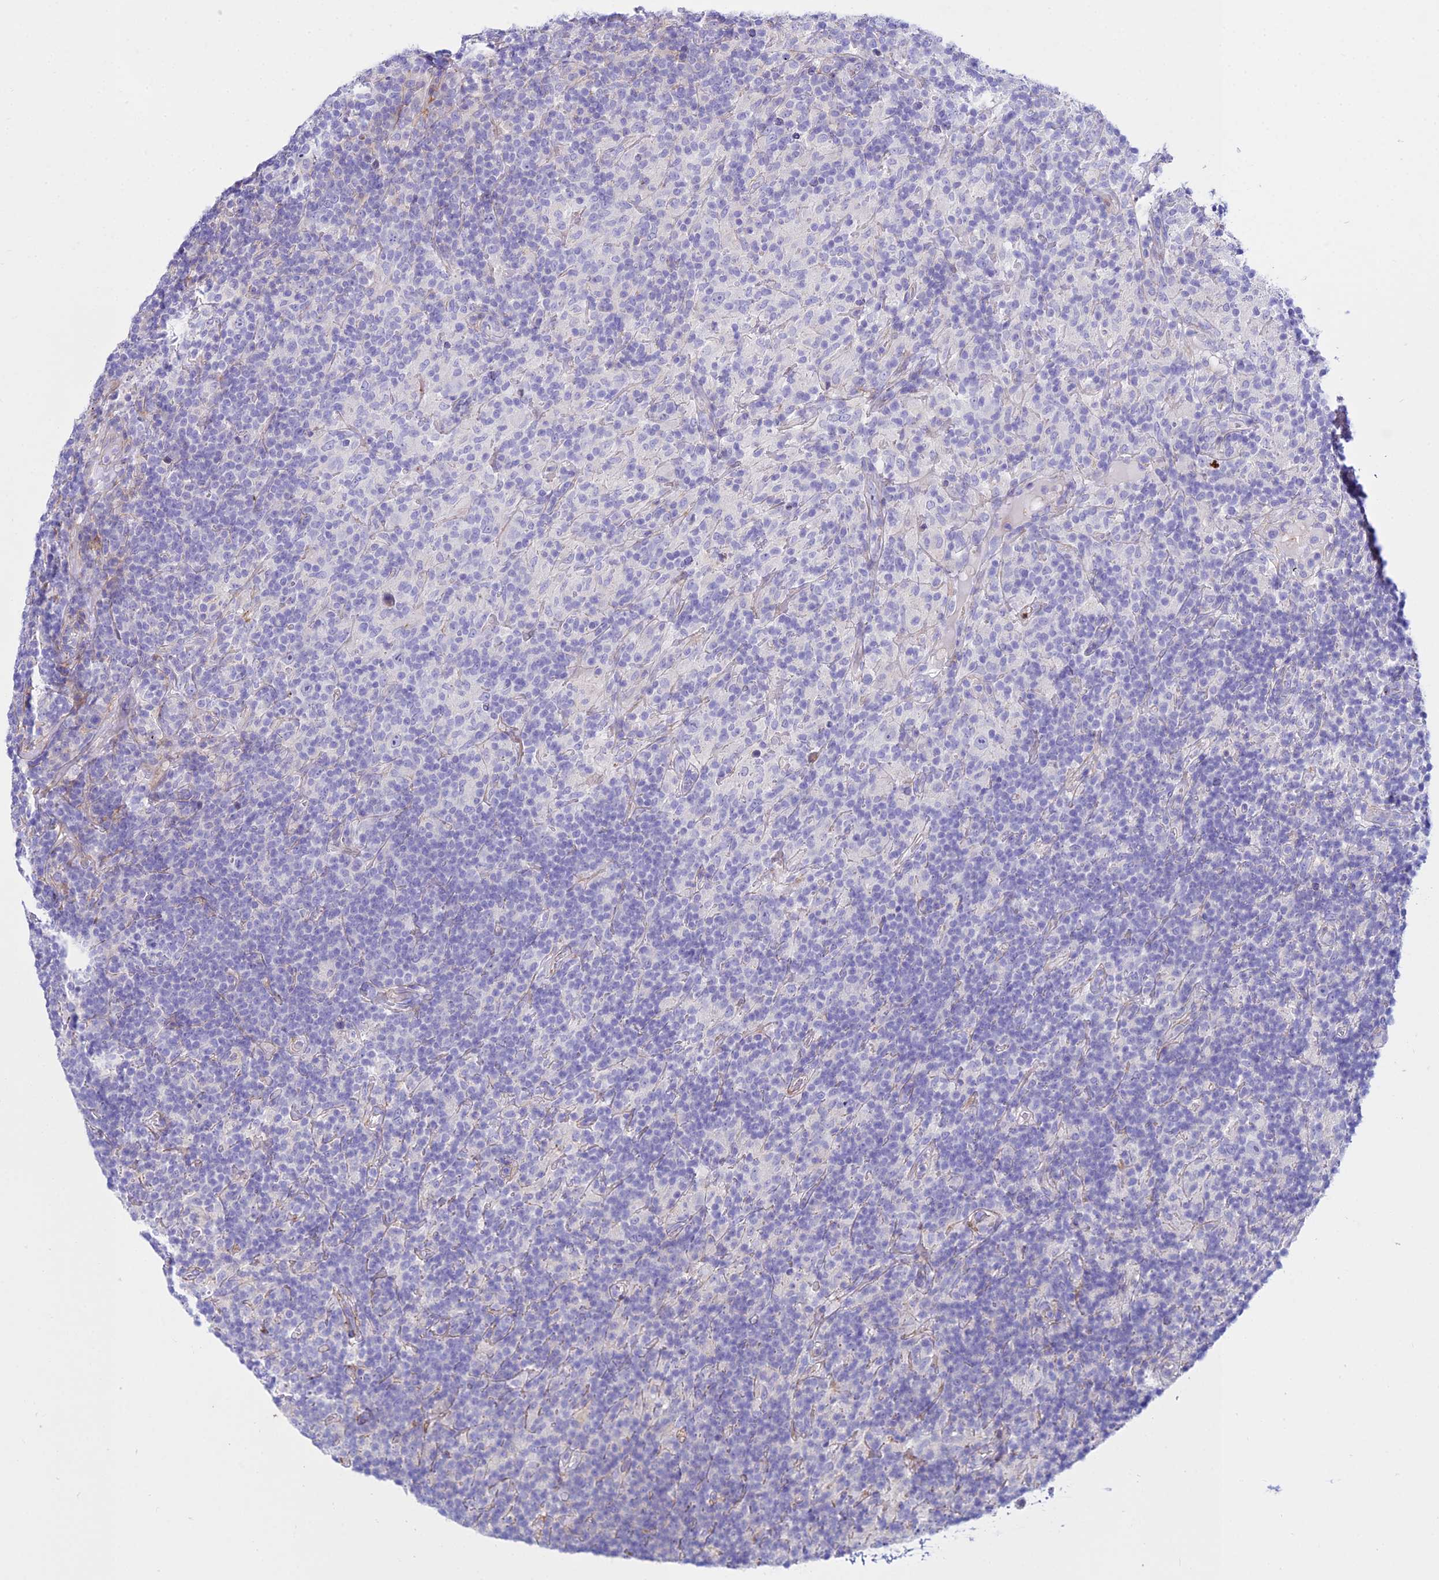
{"staining": {"intensity": "negative", "quantity": "none", "location": "none"}, "tissue": "lymphoma", "cell_type": "Tumor cells", "image_type": "cancer", "snomed": [{"axis": "morphology", "description": "Hodgkin's disease, NOS"}, {"axis": "topography", "description": "Lymph node"}], "caption": "Tumor cells are negative for protein expression in human lymphoma.", "gene": "DLX1", "patient": {"sex": "male", "age": 70}}